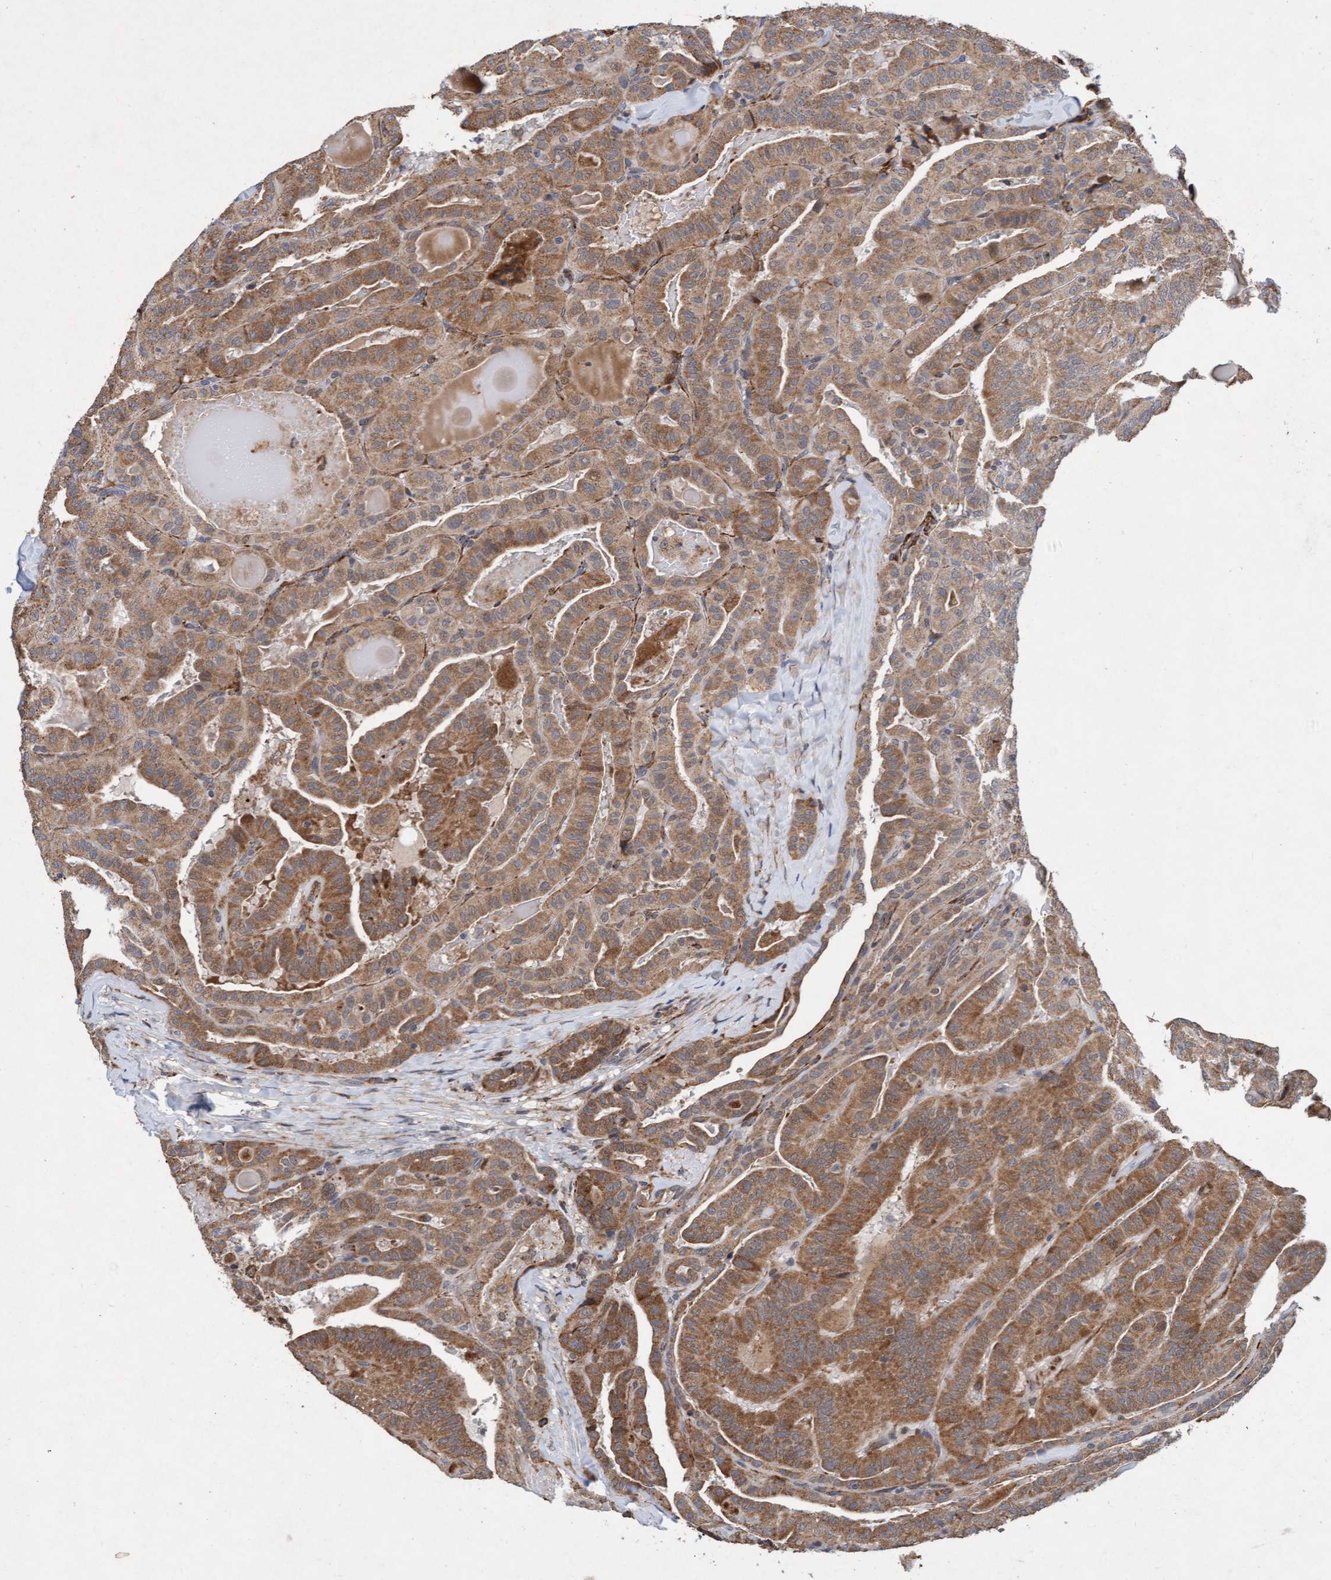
{"staining": {"intensity": "moderate", "quantity": ">75%", "location": "cytoplasmic/membranous"}, "tissue": "thyroid cancer", "cell_type": "Tumor cells", "image_type": "cancer", "snomed": [{"axis": "morphology", "description": "Papillary adenocarcinoma, NOS"}, {"axis": "topography", "description": "Thyroid gland"}], "caption": "Thyroid cancer stained with a brown dye exhibits moderate cytoplasmic/membranous positive staining in about >75% of tumor cells.", "gene": "TMEM70", "patient": {"sex": "male", "age": 77}}